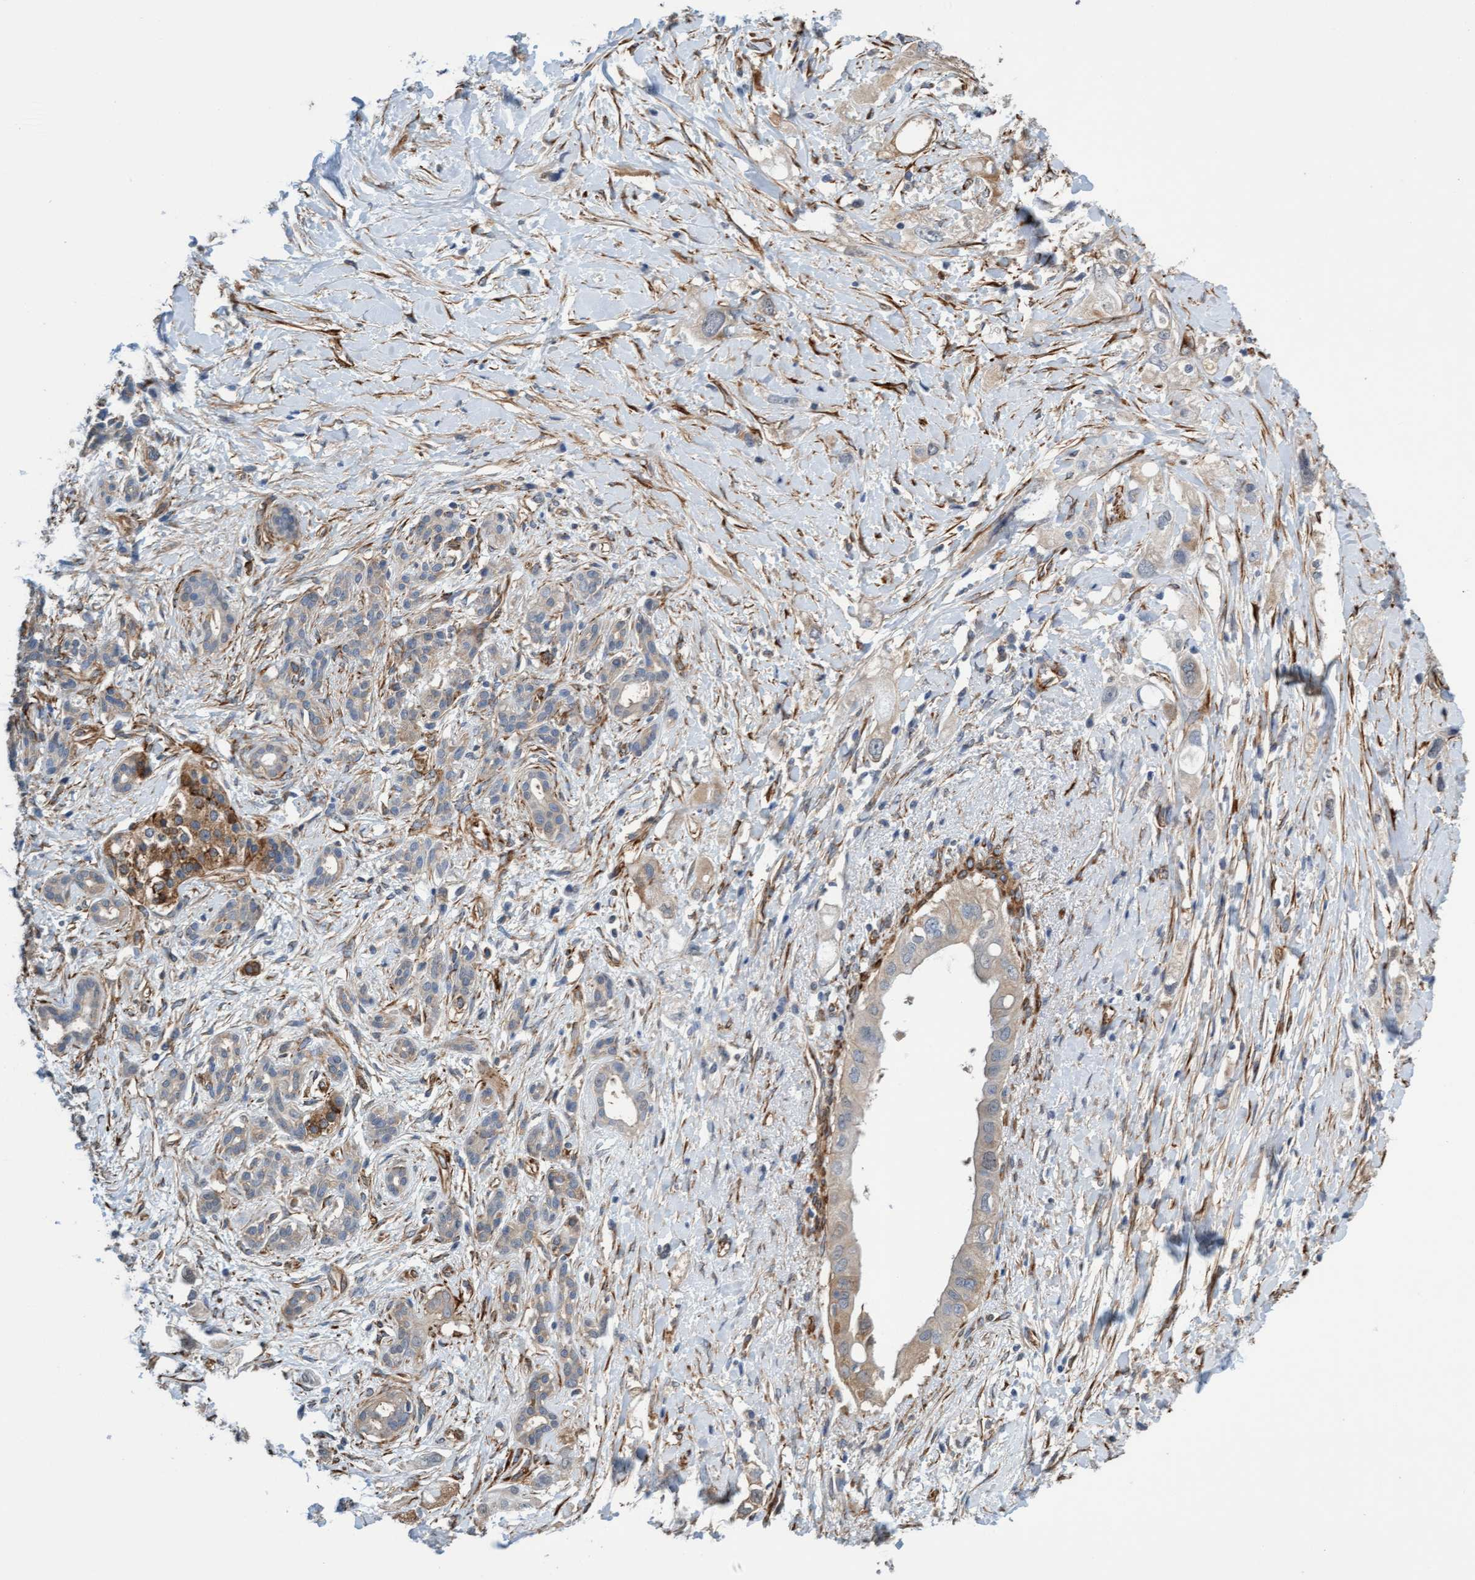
{"staining": {"intensity": "negative", "quantity": "none", "location": "none"}, "tissue": "pancreatic cancer", "cell_type": "Tumor cells", "image_type": "cancer", "snomed": [{"axis": "morphology", "description": "Adenocarcinoma, NOS"}, {"axis": "topography", "description": "Pancreas"}], "caption": "Tumor cells are negative for protein expression in human pancreatic cancer (adenocarcinoma). Nuclei are stained in blue.", "gene": "FMNL3", "patient": {"sex": "female", "age": 56}}